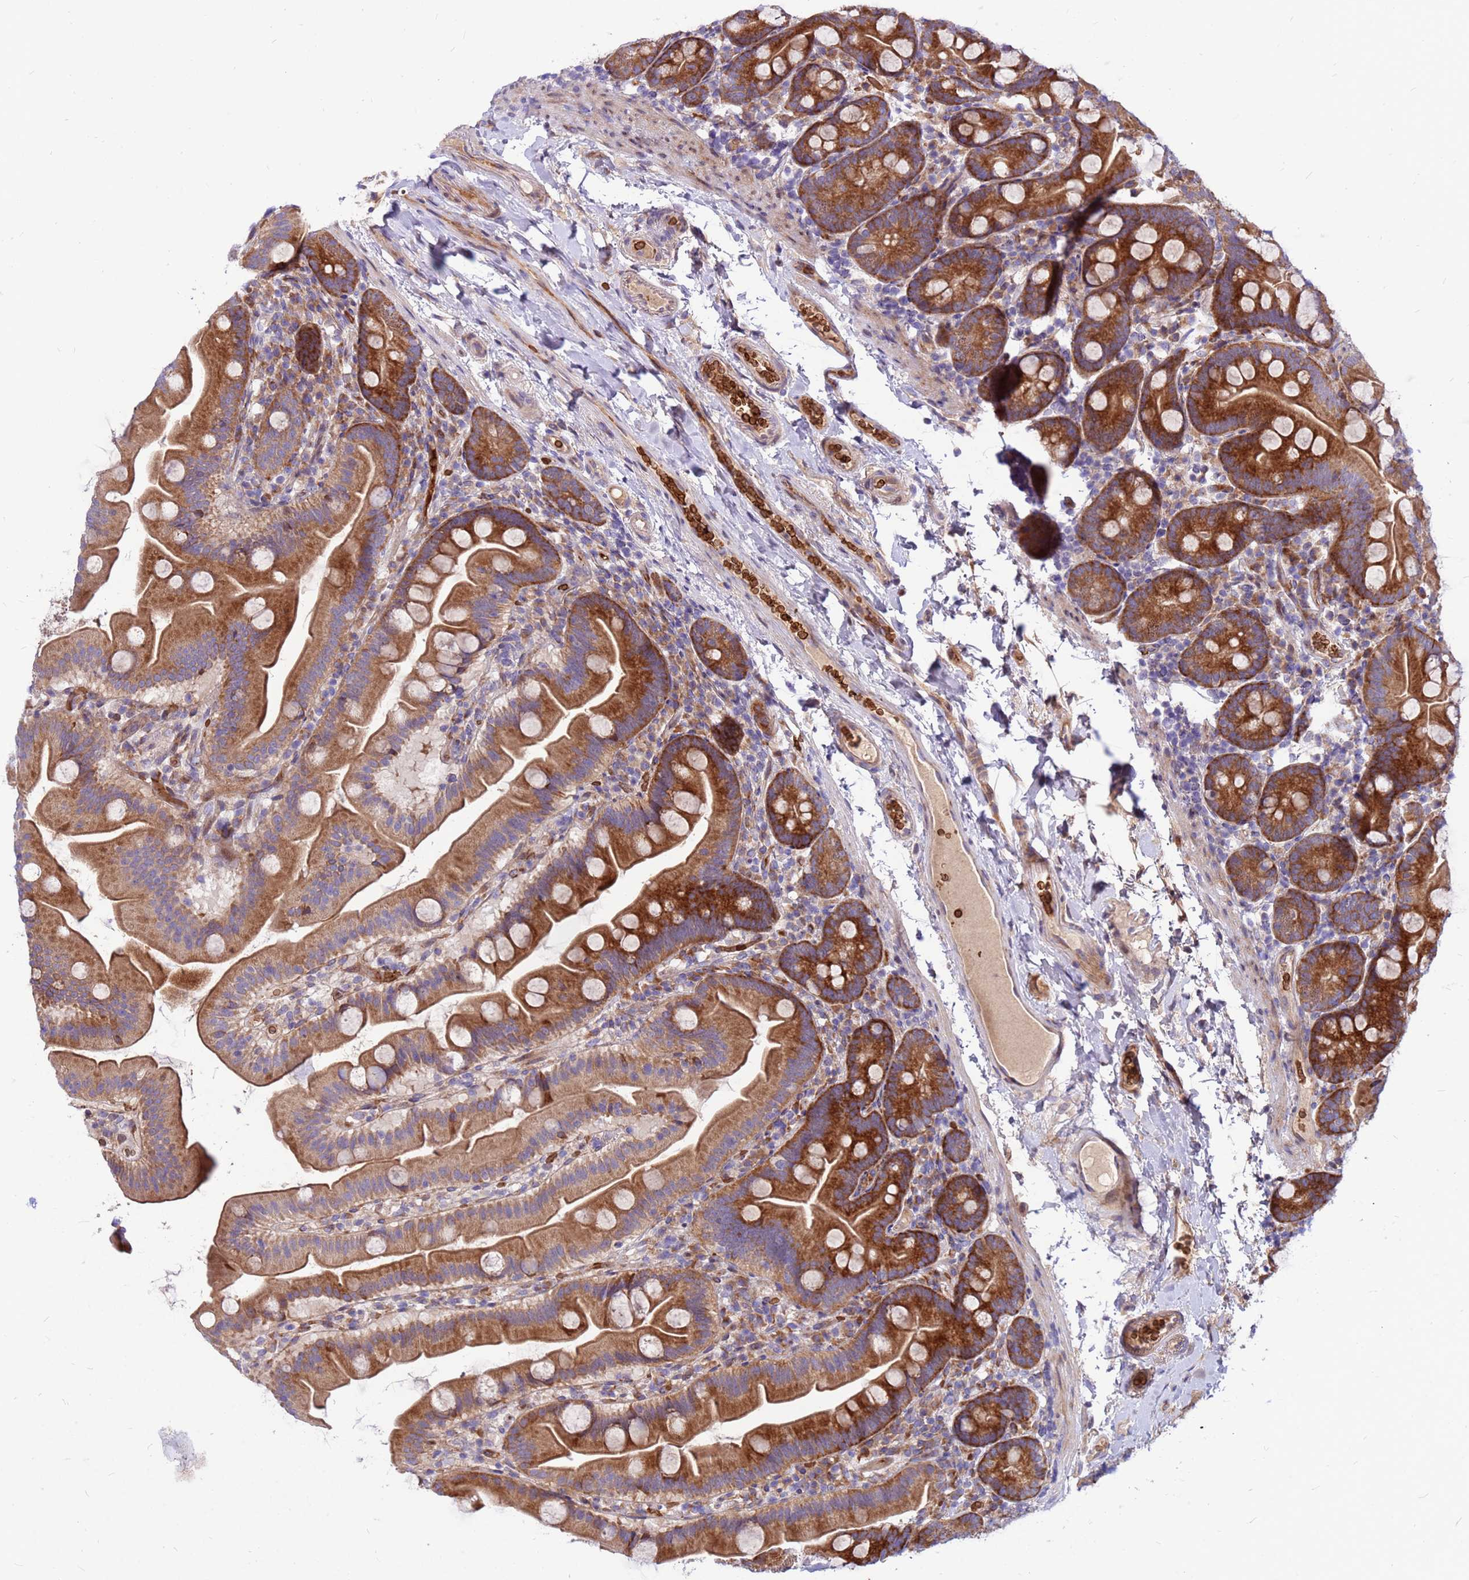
{"staining": {"intensity": "strong", "quantity": ">75%", "location": "cytoplasmic/membranous"}, "tissue": "small intestine", "cell_type": "Glandular cells", "image_type": "normal", "snomed": [{"axis": "morphology", "description": "Normal tissue, NOS"}, {"axis": "topography", "description": "Small intestine"}], "caption": "DAB immunohistochemical staining of normal human small intestine displays strong cytoplasmic/membranous protein positivity in about >75% of glandular cells.", "gene": "ZNF669", "patient": {"sex": "female", "age": 68}}